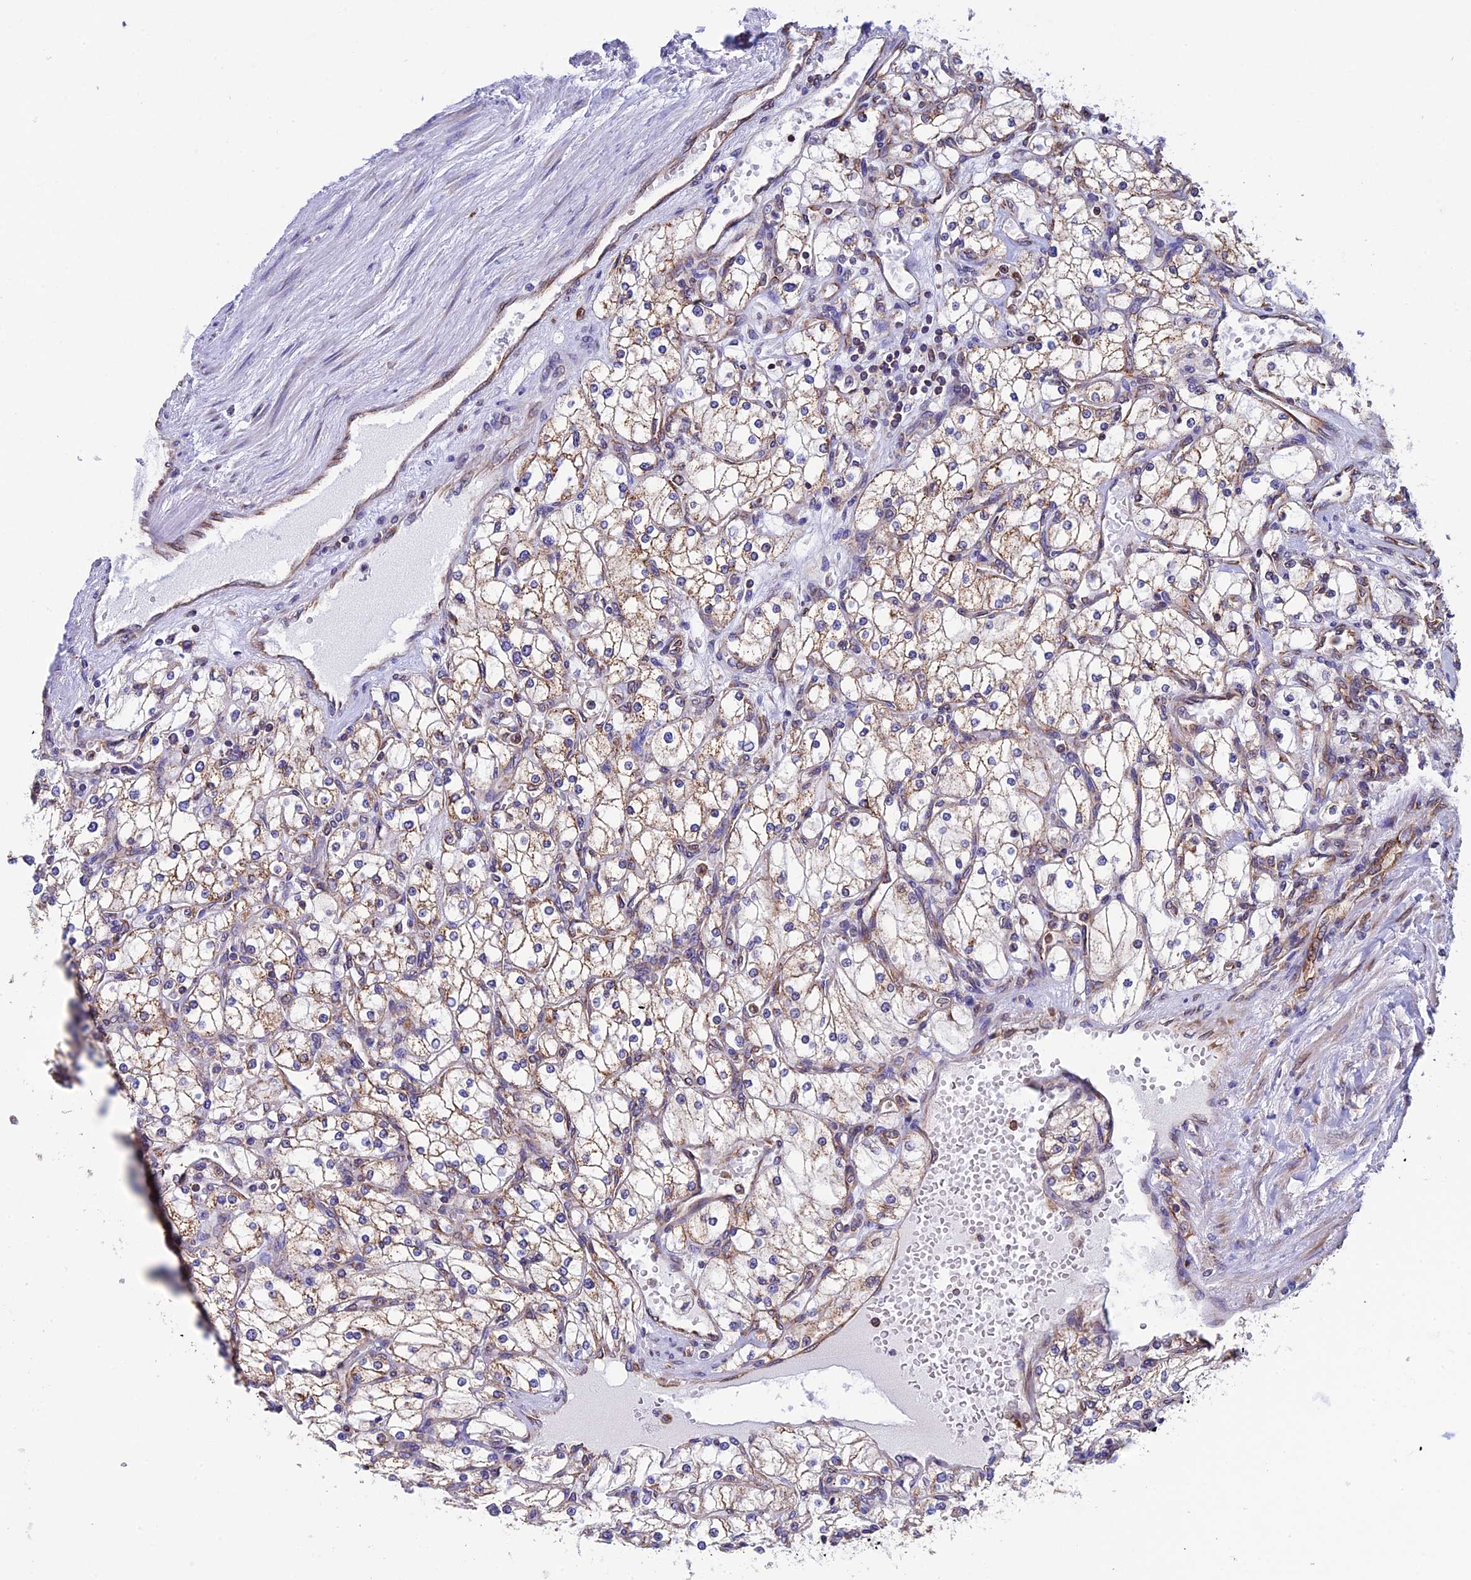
{"staining": {"intensity": "weak", "quantity": ">75%", "location": "cytoplasmic/membranous"}, "tissue": "renal cancer", "cell_type": "Tumor cells", "image_type": "cancer", "snomed": [{"axis": "morphology", "description": "Adenocarcinoma, NOS"}, {"axis": "topography", "description": "Kidney"}], "caption": "IHC histopathology image of neoplastic tissue: renal cancer (adenocarcinoma) stained using IHC displays low levels of weak protein expression localized specifically in the cytoplasmic/membranous of tumor cells, appearing as a cytoplasmic/membranous brown color.", "gene": "SLC9A5", "patient": {"sex": "male", "age": 80}}